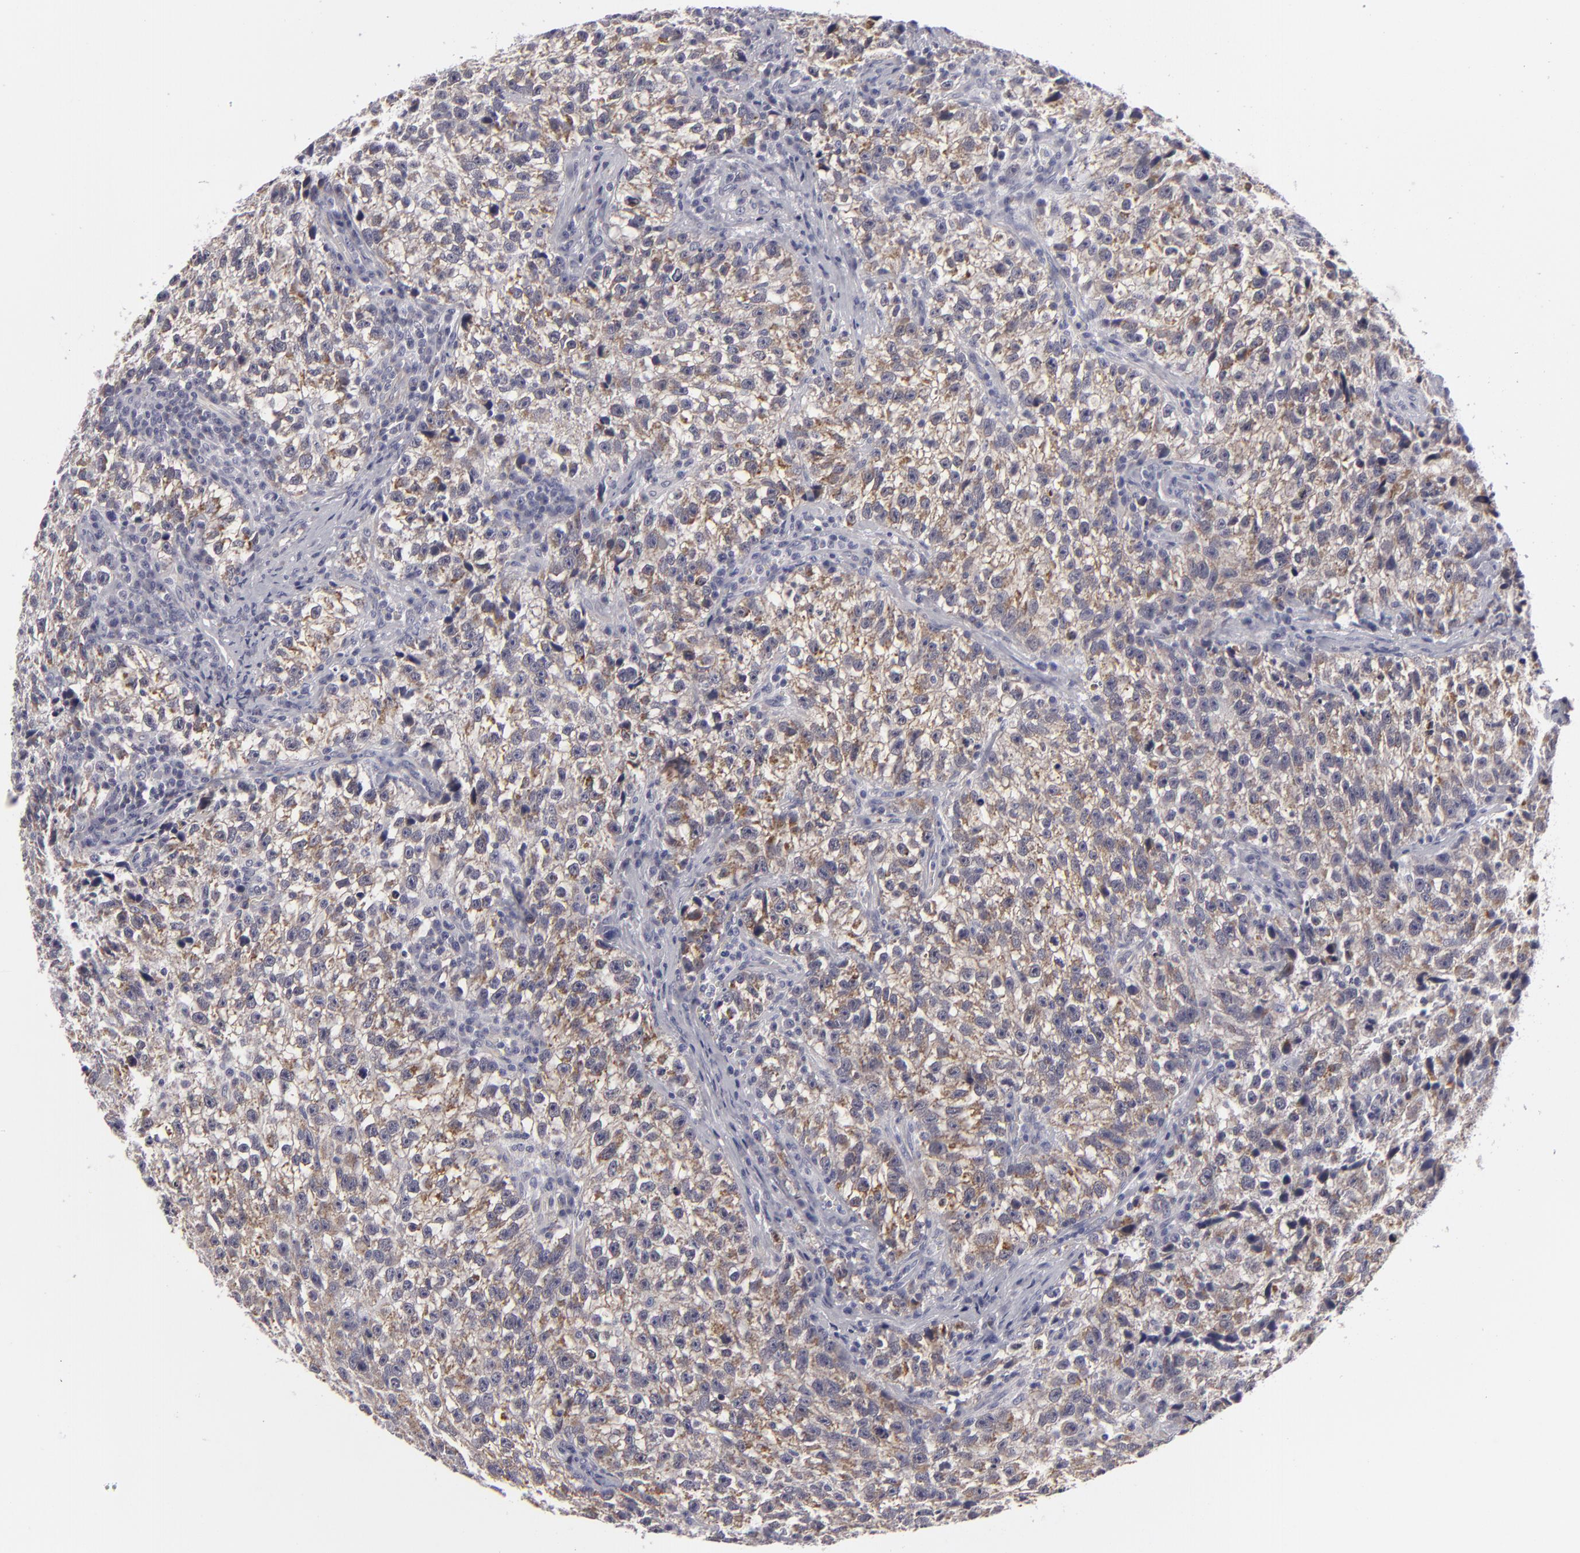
{"staining": {"intensity": "moderate", "quantity": "25%-75%", "location": "cytoplasmic/membranous"}, "tissue": "testis cancer", "cell_type": "Tumor cells", "image_type": "cancer", "snomed": [{"axis": "morphology", "description": "Seminoma, NOS"}, {"axis": "topography", "description": "Testis"}], "caption": "DAB (3,3'-diaminobenzidine) immunohistochemical staining of testis seminoma displays moderate cytoplasmic/membranous protein positivity in about 25%-75% of tumor cells.", "gene": "ALCAM", "patient": {"sex": "male", "age": 38}}